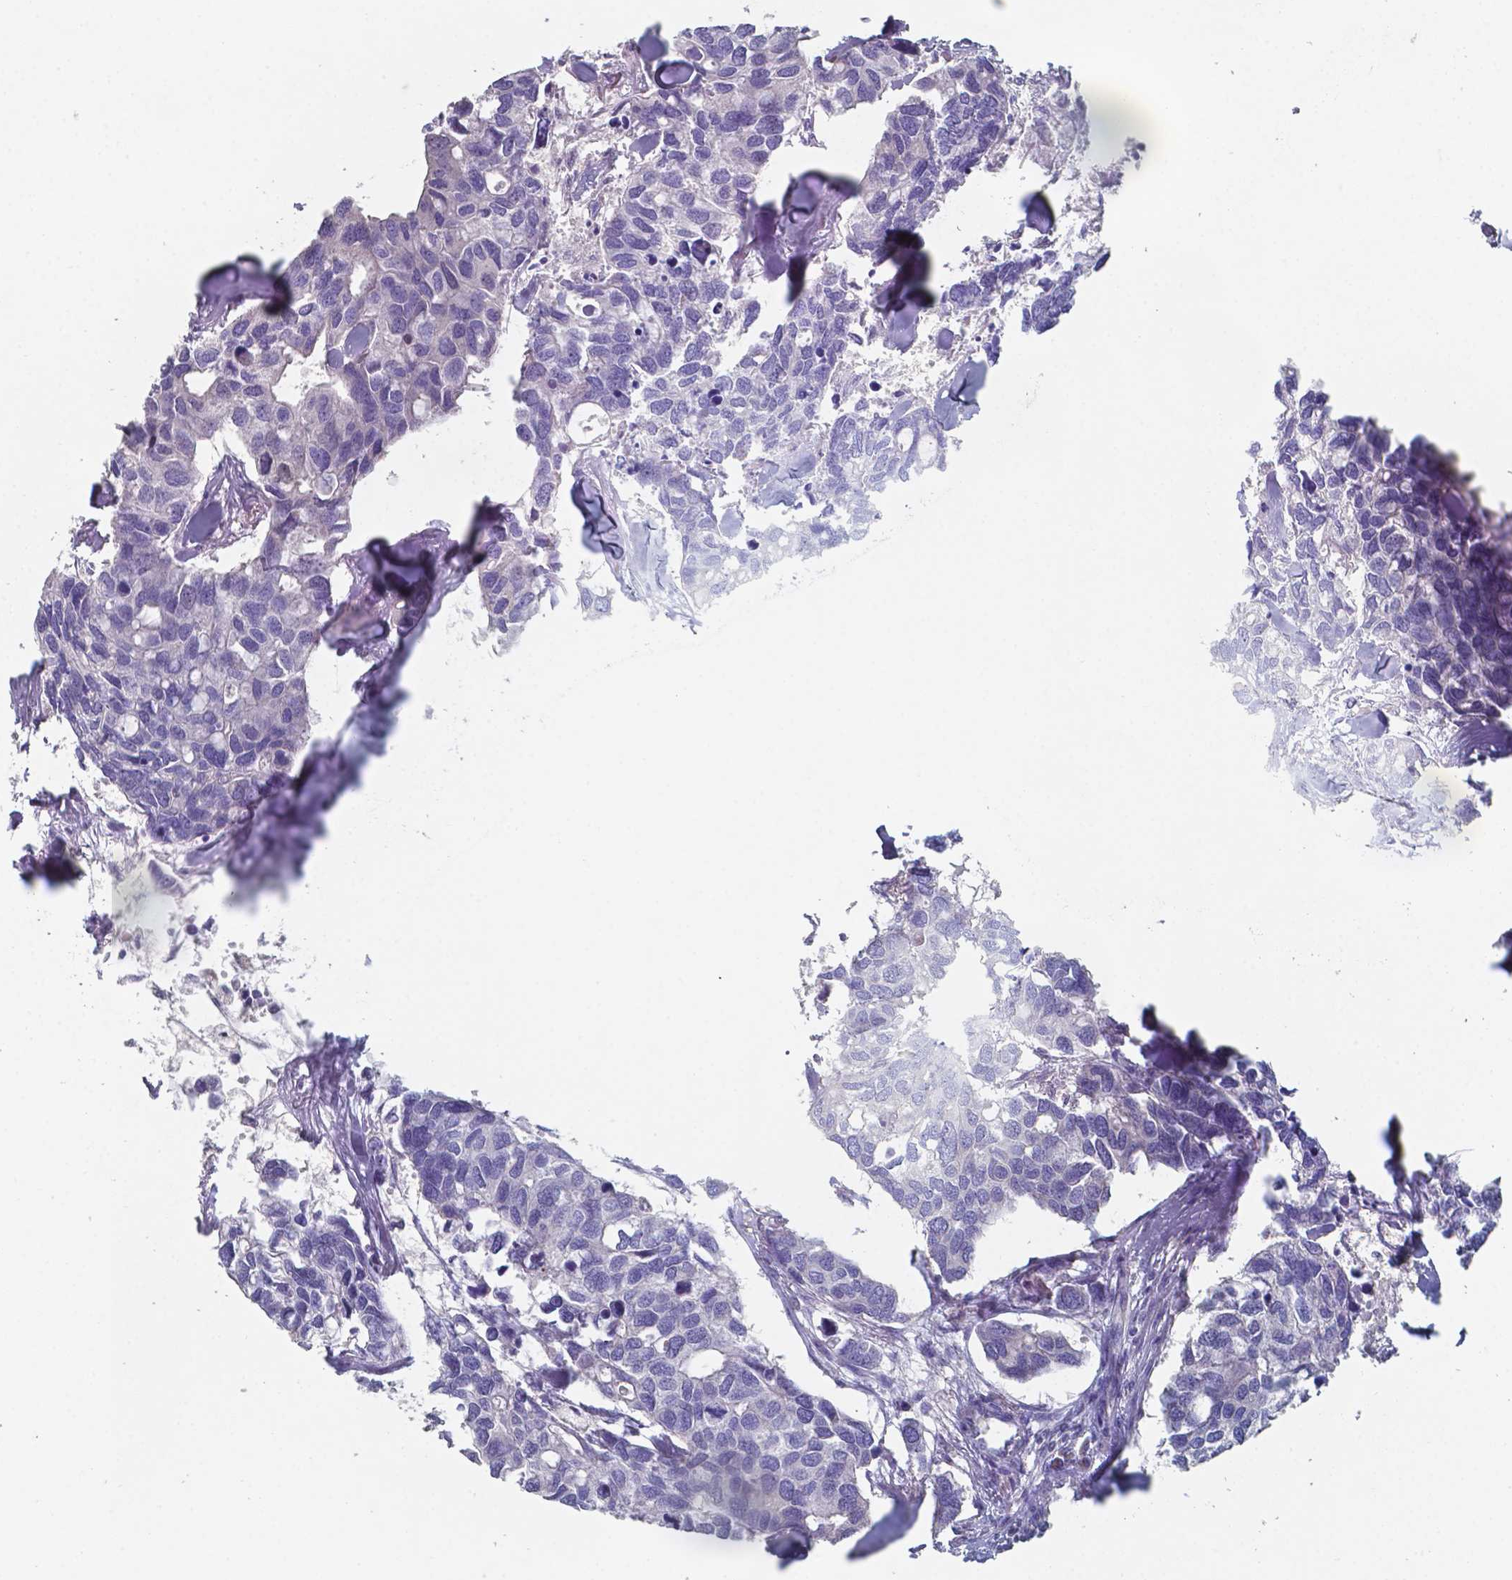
{"staining": {"intensity": "negative", "quantity": "none", "location": "none"}, "tissue": "breast cancer", "cell_type": "Tumor cells", "image_type": "cancer", "snomed": [{"axis": "morphology", "description": "Duct carcinoma"}, {"axis": "topography", "description": "Breast"}], "caption": "A high-resolution image shows IHC staining of breast invasive ductal carcinoma, which demonstrates no significant positivity in tumor cells.", "gene": "FOXJ1", "patient": {"sex": "female", "age": 83}}